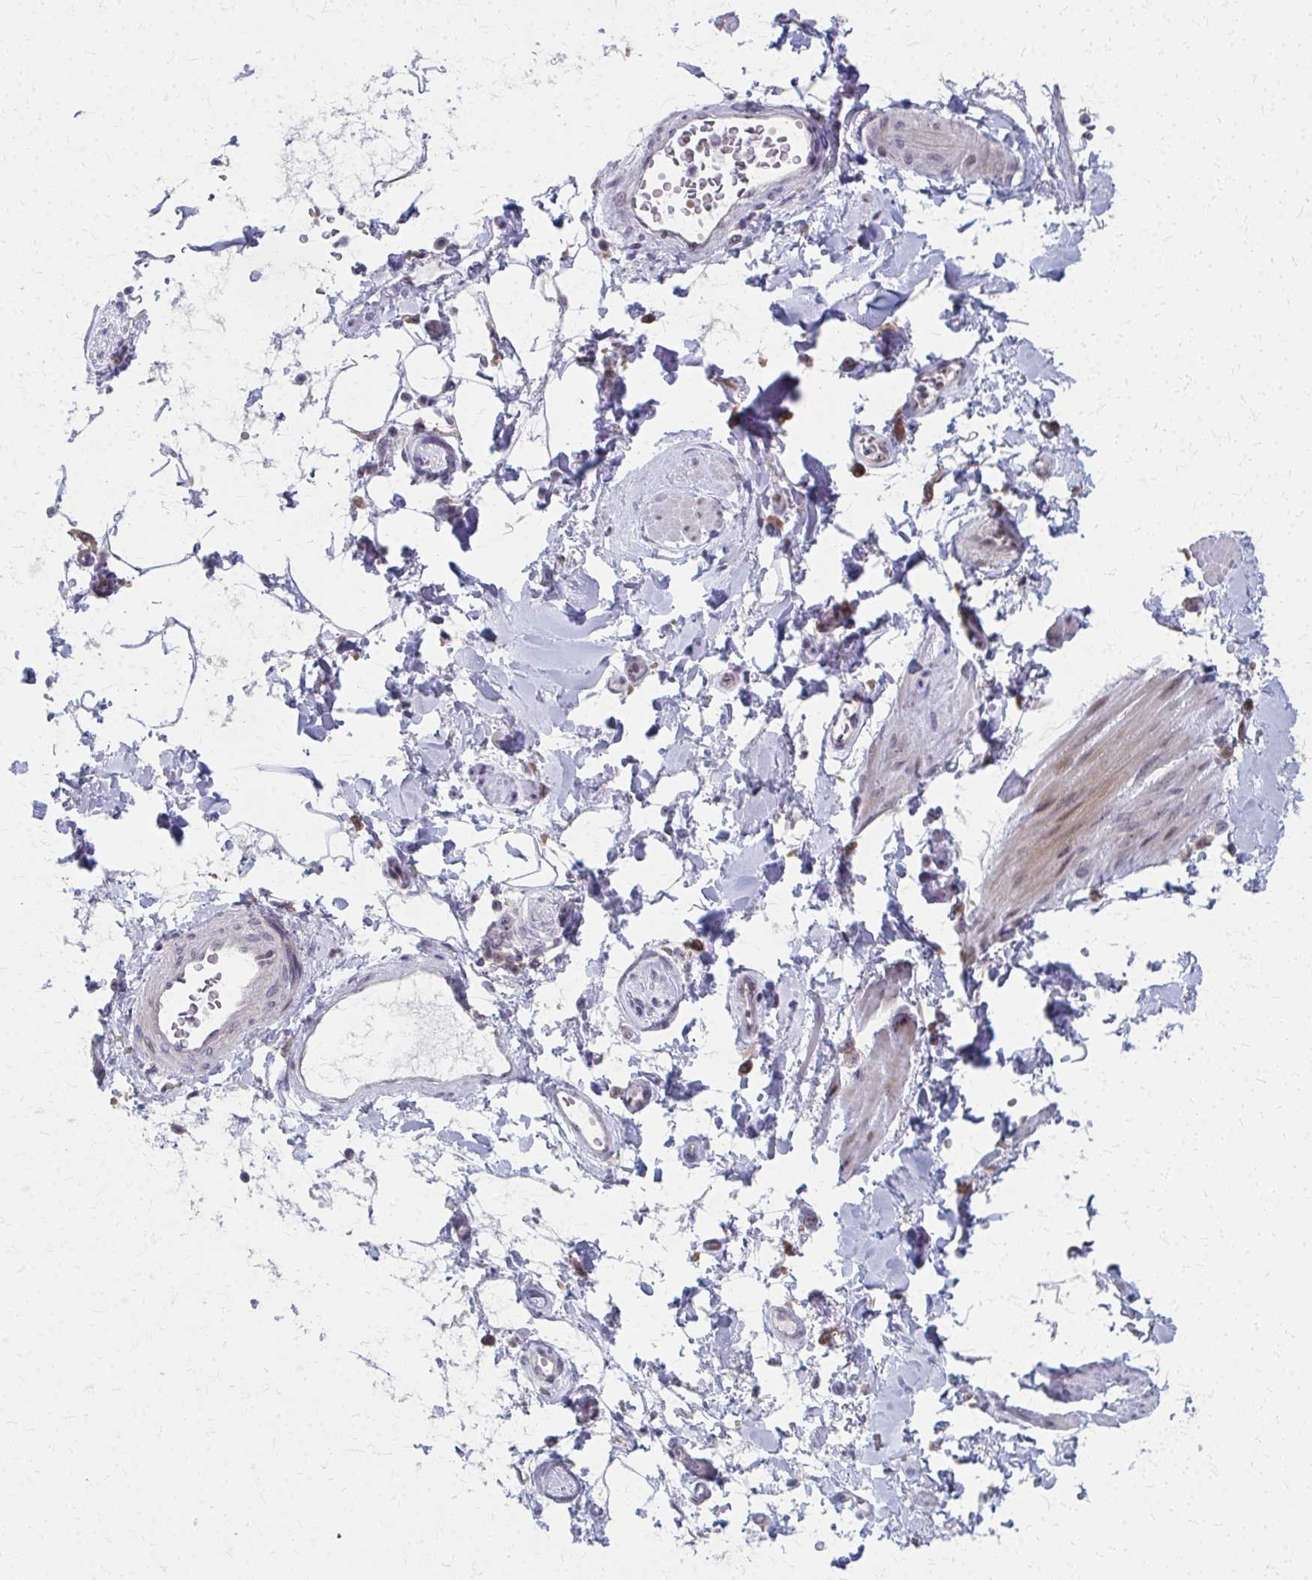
{"staining": {"intensity": "negative", "quantity": "none", "location": "none"}, "tissue": "adipose tissue", "cell_type": "Adipocytes", "image_type": "normal", "snomed": [{"axis": "morphology", "description": "Normal tissue, NOS"}, {"axis": "topography", "description": "Urinary bladder"}, {"axis": "topography", "description": "Peripheral nerve tissue"}], "caption": "Immunohistochemistry image of normal human adipose tissue stained for a protein (brown), which displays no expression in adipocytes. Brightfield microscopy of IHC stained with DAB (3,3'-diaminobenzidine) (brown) and hematoxylin (blue), captured at high magnification.", "gene": "NUDT16", "patient": {"sex": "female", "age": 60}}